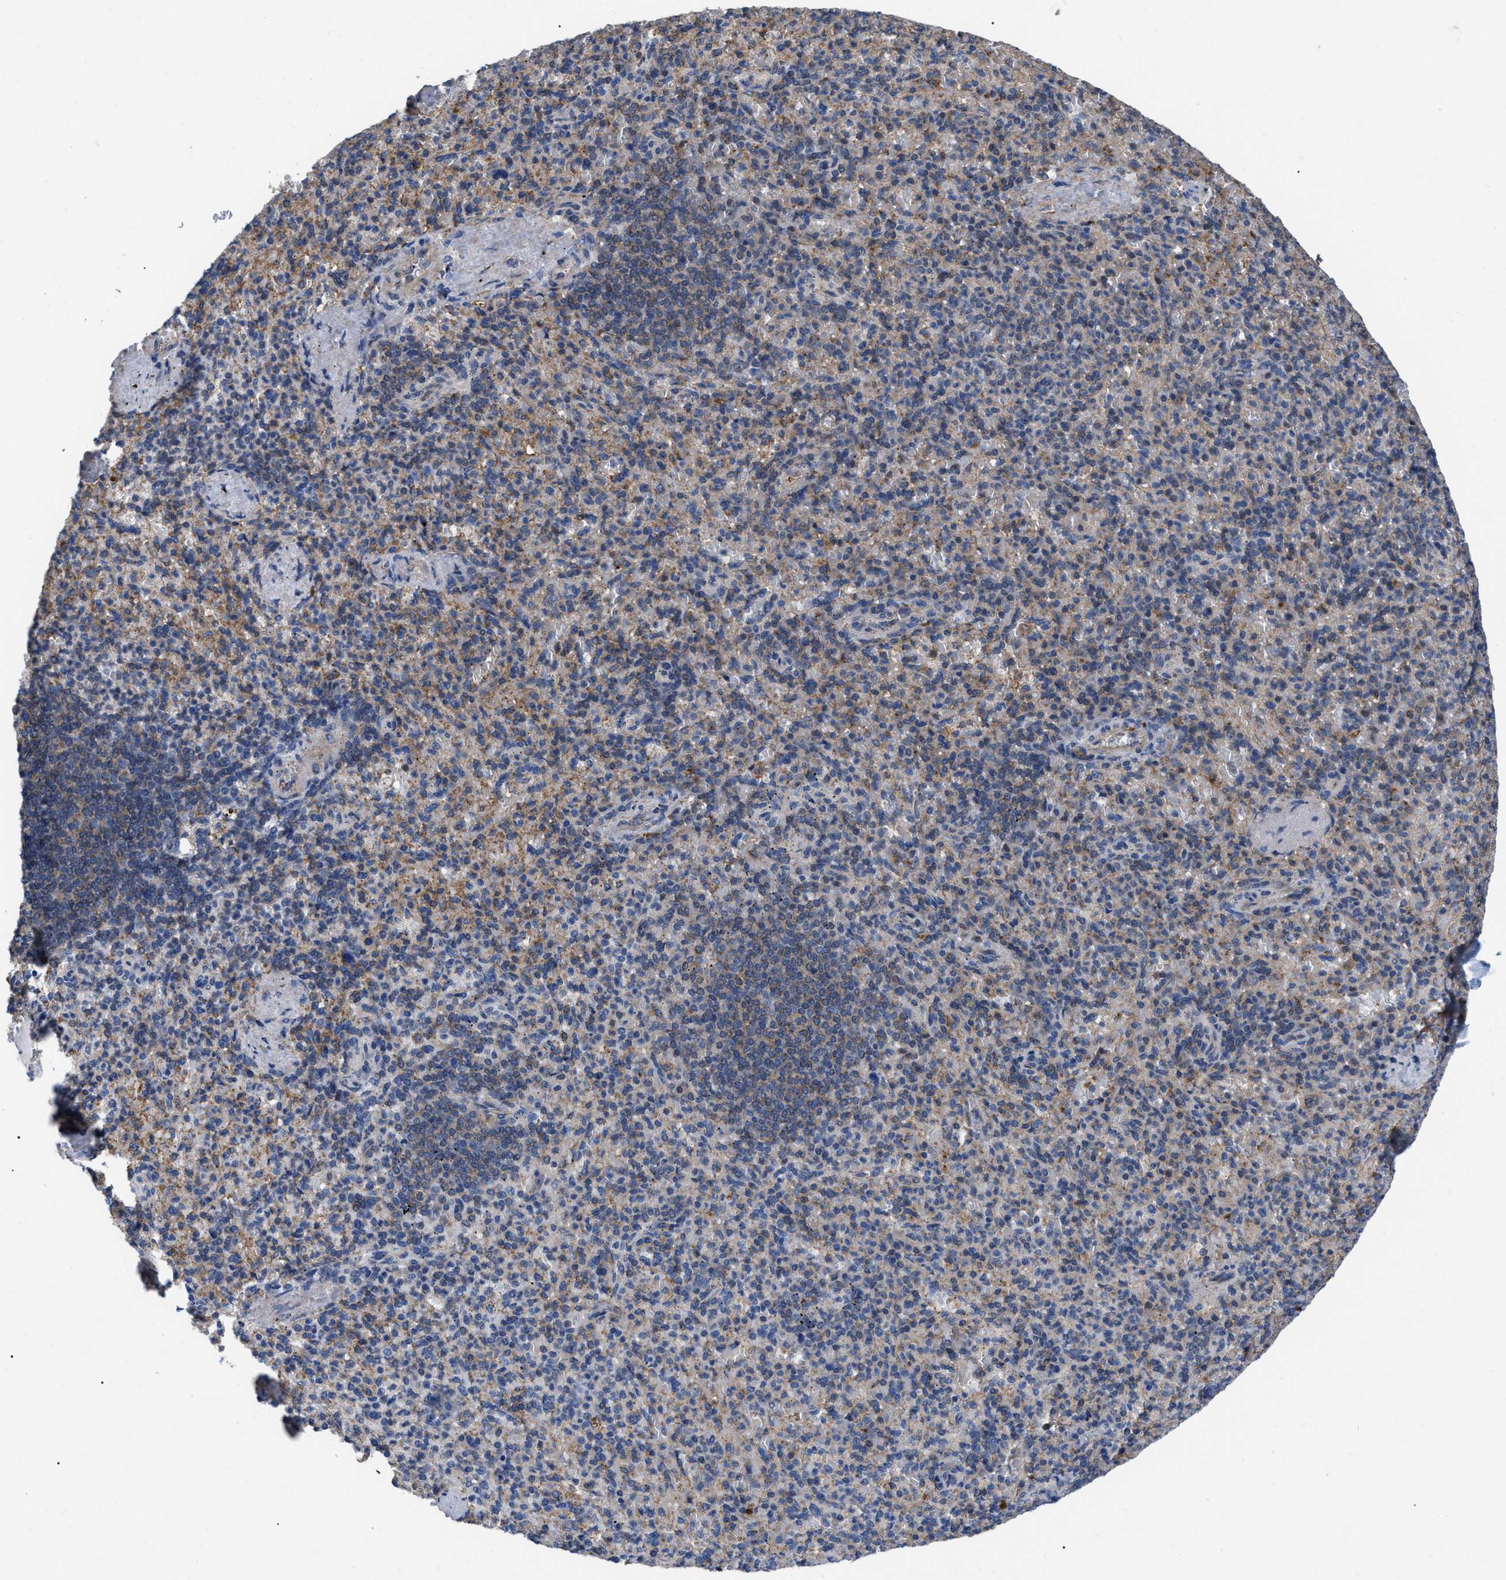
{"staining": {"intensity": "weak", "quantity": "25%-75%", "location": "cytoplasmic/membranous"}, "tissue": "spleen", "cell_type": "Cells in red pulp", "image_type": "normal", "snomed": [{"axis": "morphology", "description": "Normal tissue, NOS"}, {"axis": "topography", "description": "Spleen"}], "caption": "The image exhibits immunohistochemical staining of normal spleen. There is weak cytoplasmic/membranous expression is seen in approximately 25%-75% of cells in red pulp.", "gene": "FAM171A2", "patient": {"sex": "female", "age": 74}}